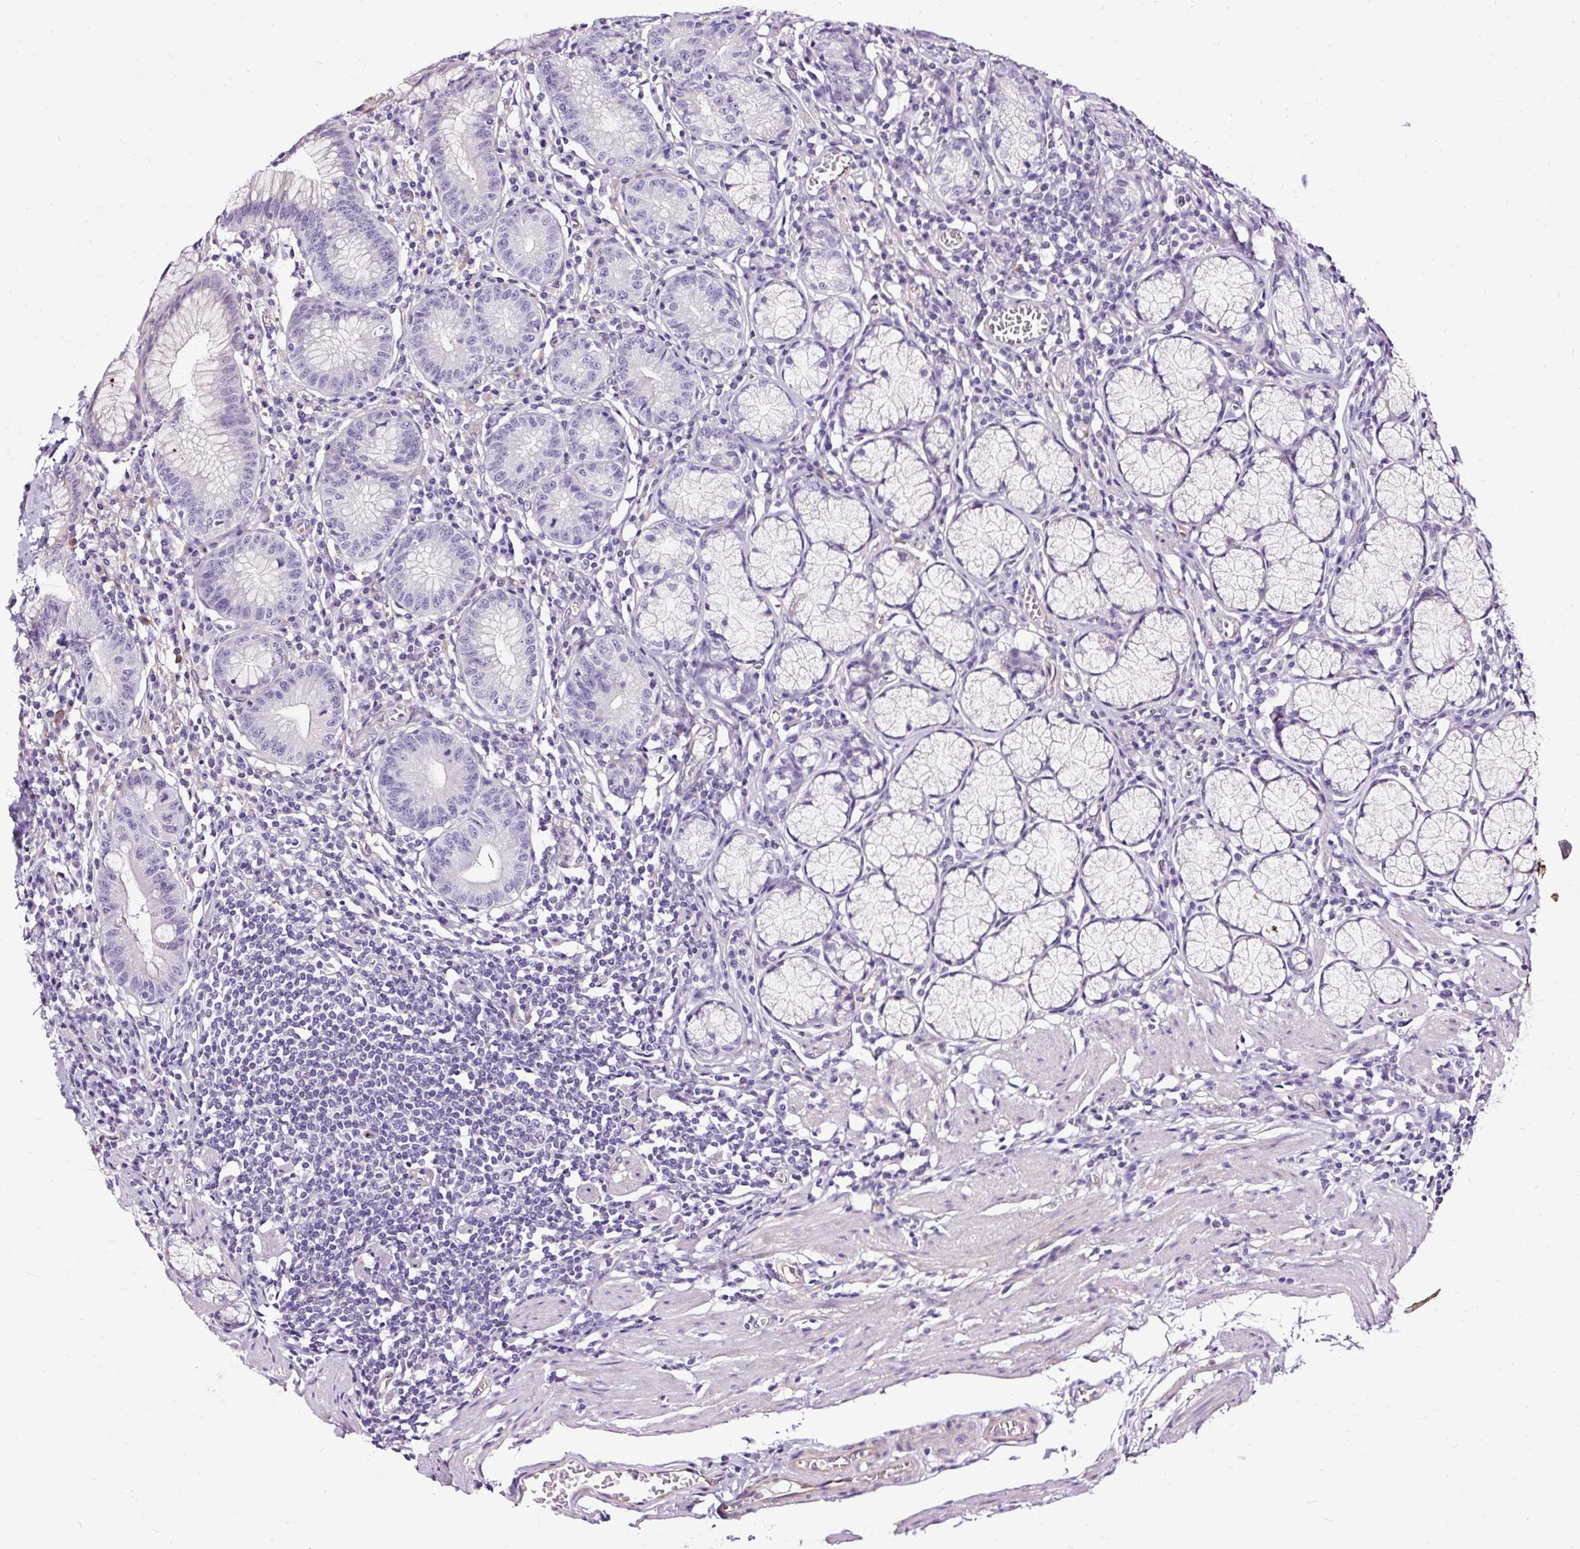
{"staining": {"intensity": "negative", "quantity": "none", "location": "none"}, "tissue": "stomach", "cell_type": "Glandular cells", "image_type": "normal", "snomed": [{"axis": "morphology", "description": "Normal tissue, NOS"}, {"axis": "topography", "description": "Stomach"}], "caption": "High magnification brightfield microscopy of normal stomach stained with DAB (3,3'-diaminobenzidine) (brown) and counterstained with hematoxylin (blue): glandular cells show no significant expression.", "gene": "SLC7A8", "patient": {"sex": "male", "age": 55}}